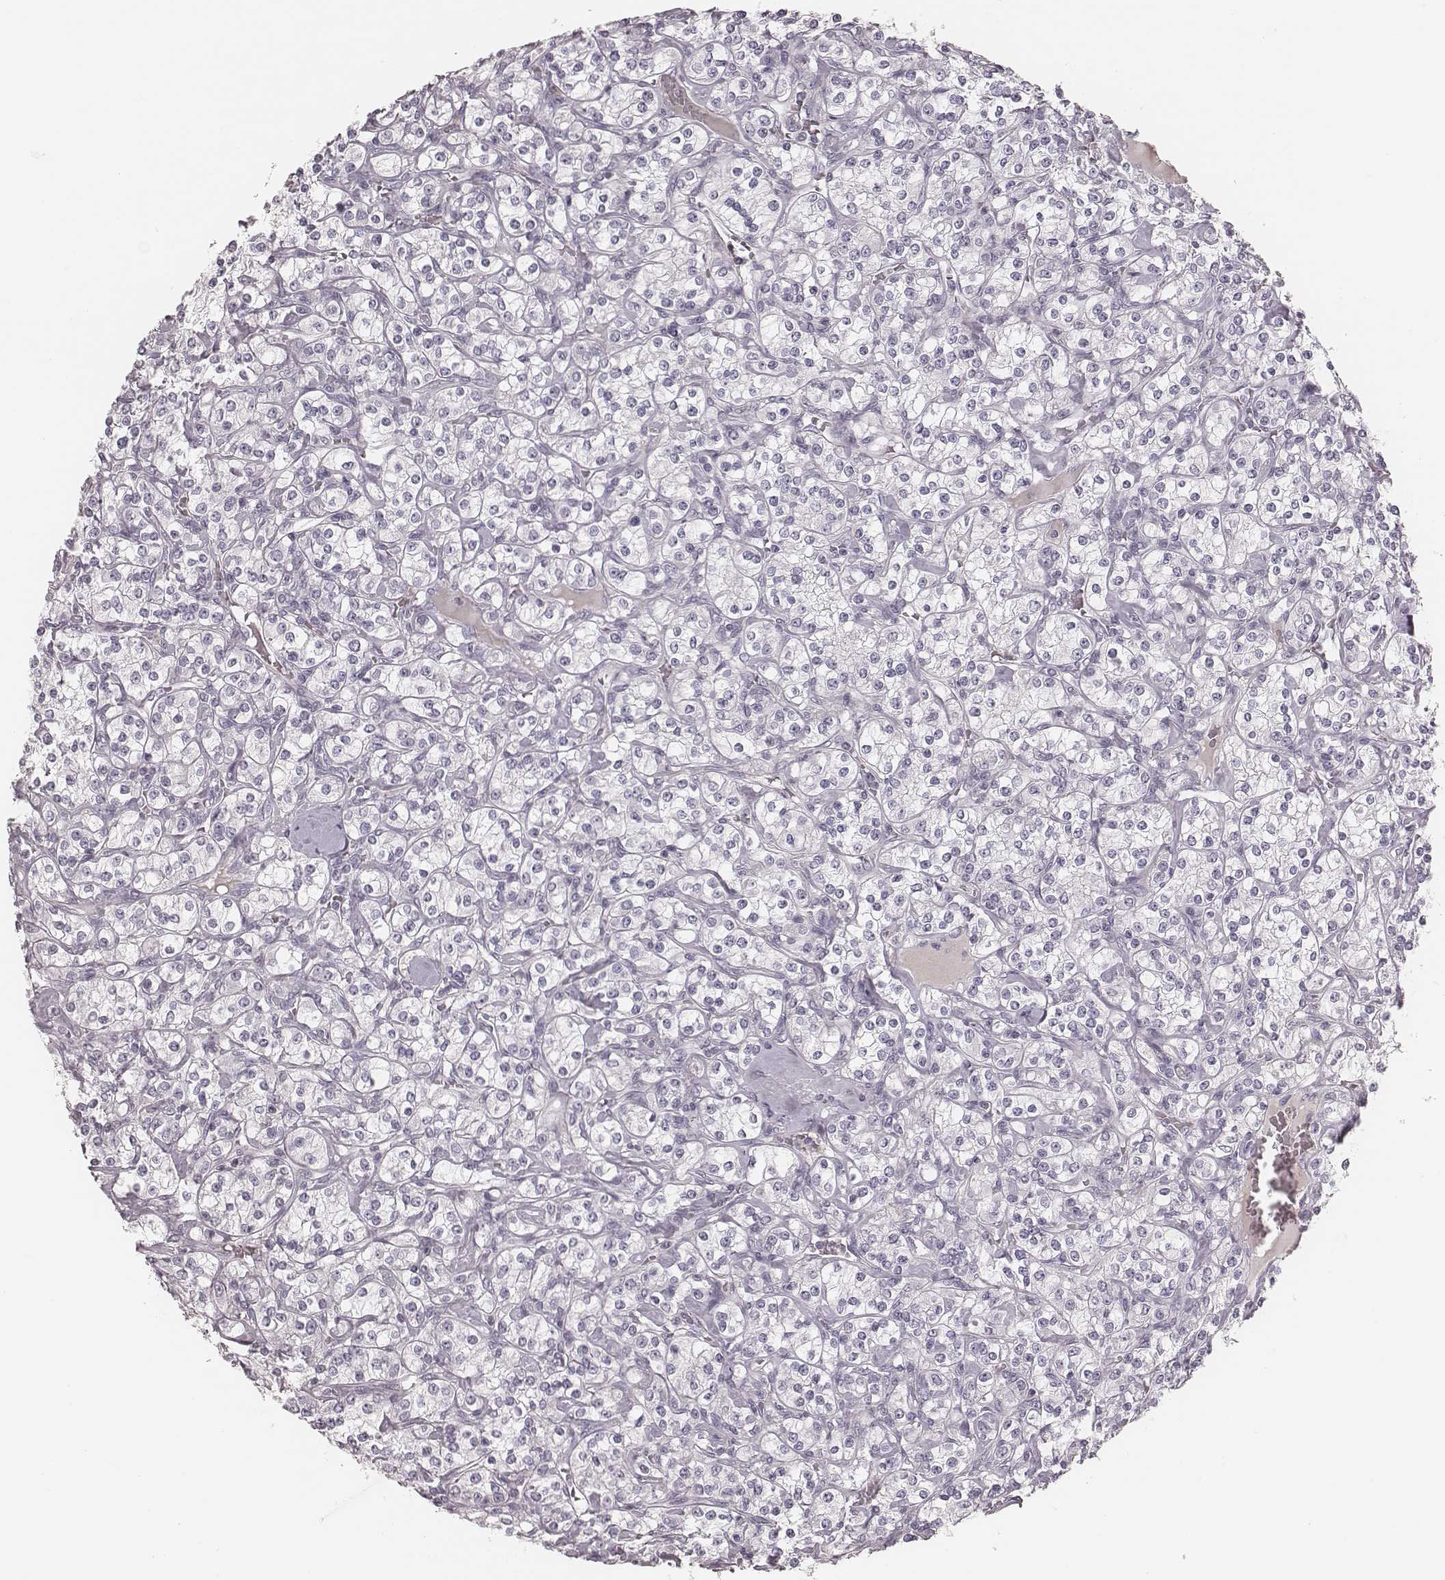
{"staining": {"intensity": "negative", "quantity": "none", "location": "none"}, "tissue": "renal cancer", "cell_type": "Tumor cells", "image_type": "cancer", "snomed": [{"axis": "morphology", "description": "Adenocarcinoma, NOS"}, {"axis": "topography", "description": "Kidney"}], "caption": "Immunohistochemistry (IHC) photomicrograph of renal cancer (adenocarcinoma) stained for a protein (brown), which demonstrates no positivity in tumor cells. Brightfield microscopy of IHC stained with DAB (brown) and hematoxylin (blue), captured at high magnification.", "gene": "S100Z", "patient": {"sex": "male", "age": 77}}